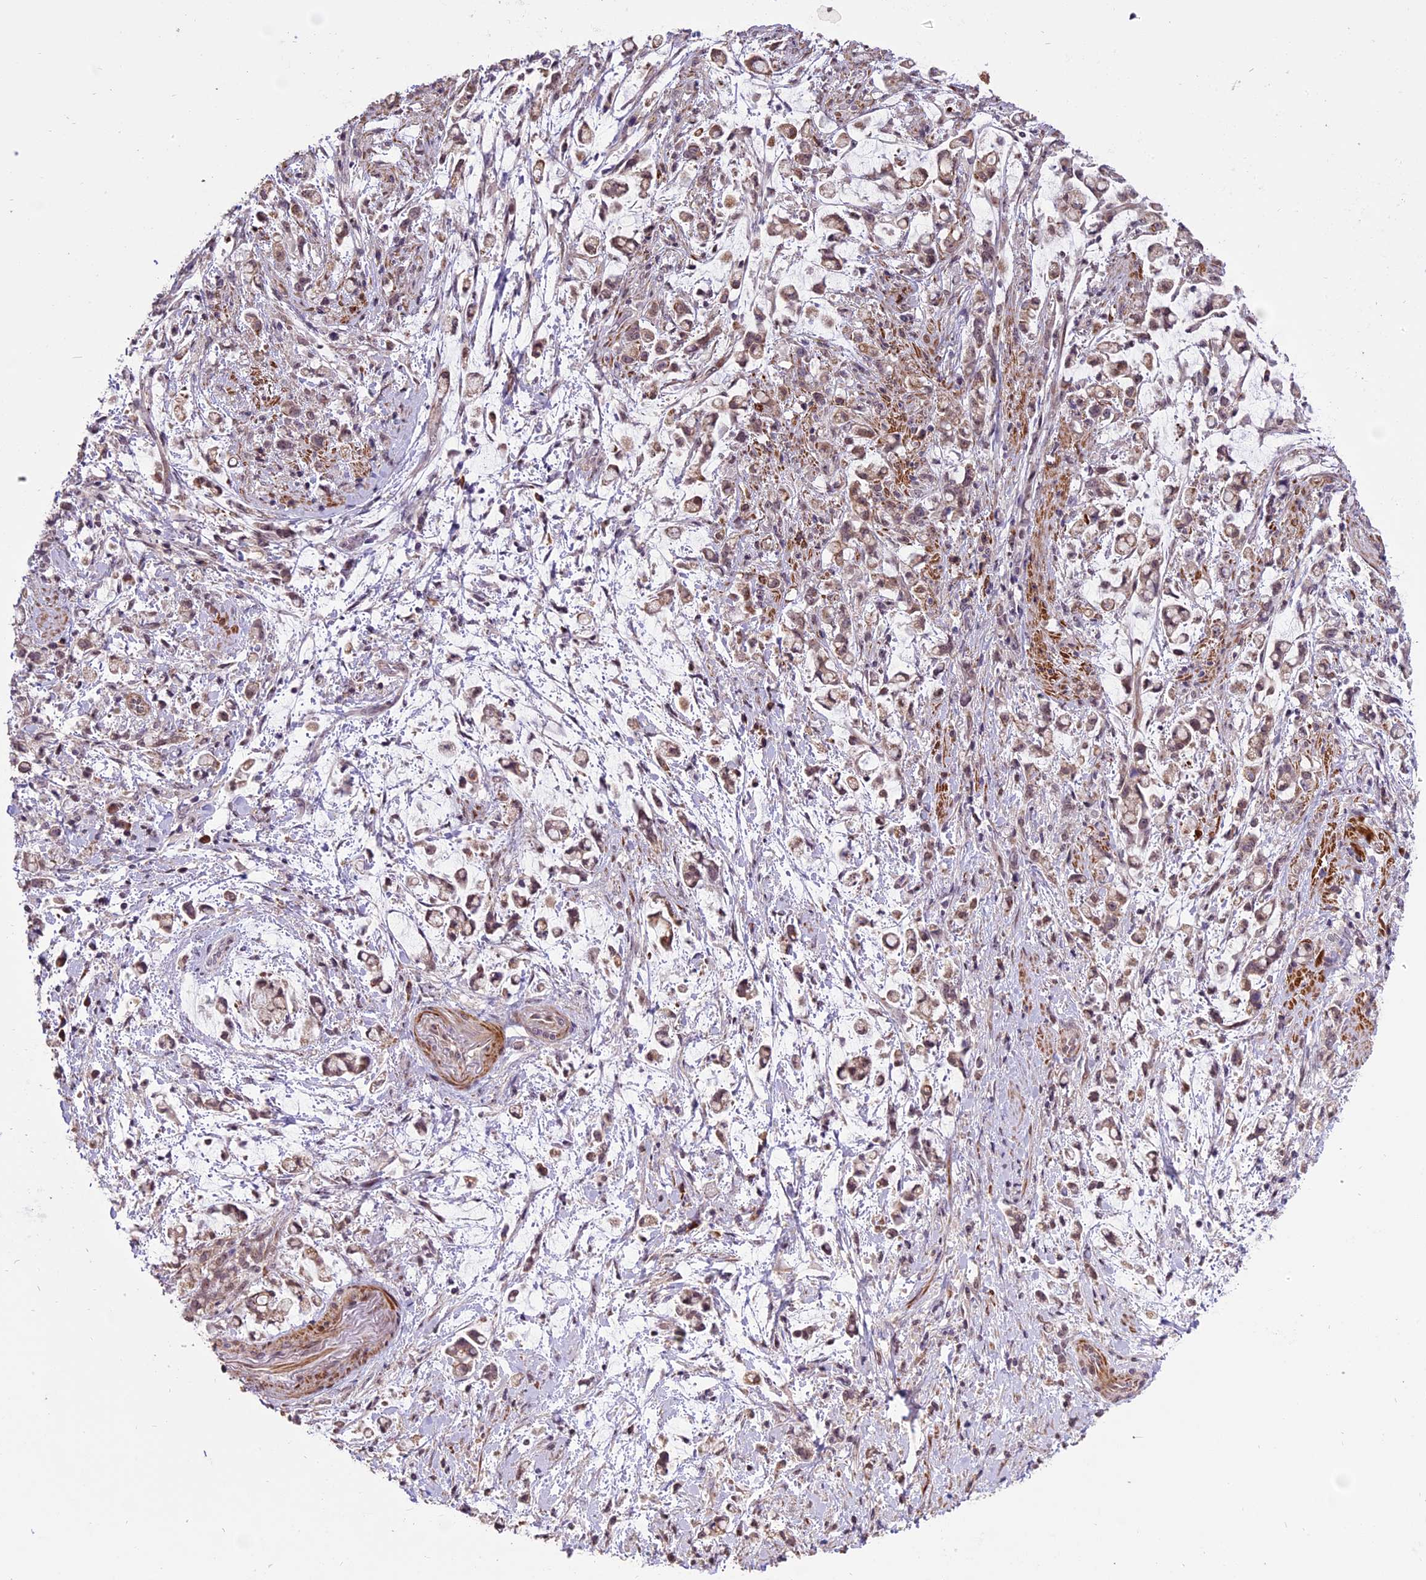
{"staining": {"intensity": "weak", "quantity": "25%-75%", "location": "cytoplasmic/membranous"}, "tissue": "stomach cancer", "cell_type": "Tumor cells", "image_type": "cancer", "snomed": [{"axis": "morphology", "description": "Adenocarcinoma, NOS"}, {"axis": "topography", "description": "Stomach"}], "caption": "This image shows immunohistochemistry staining of human stomach adenocarcinoma, with low weak cytoplasmic/membranous staining in about 25%-75% of tumor cells.", "gene": "ENHO", "patient": {"sex": "female", "age": 60}}